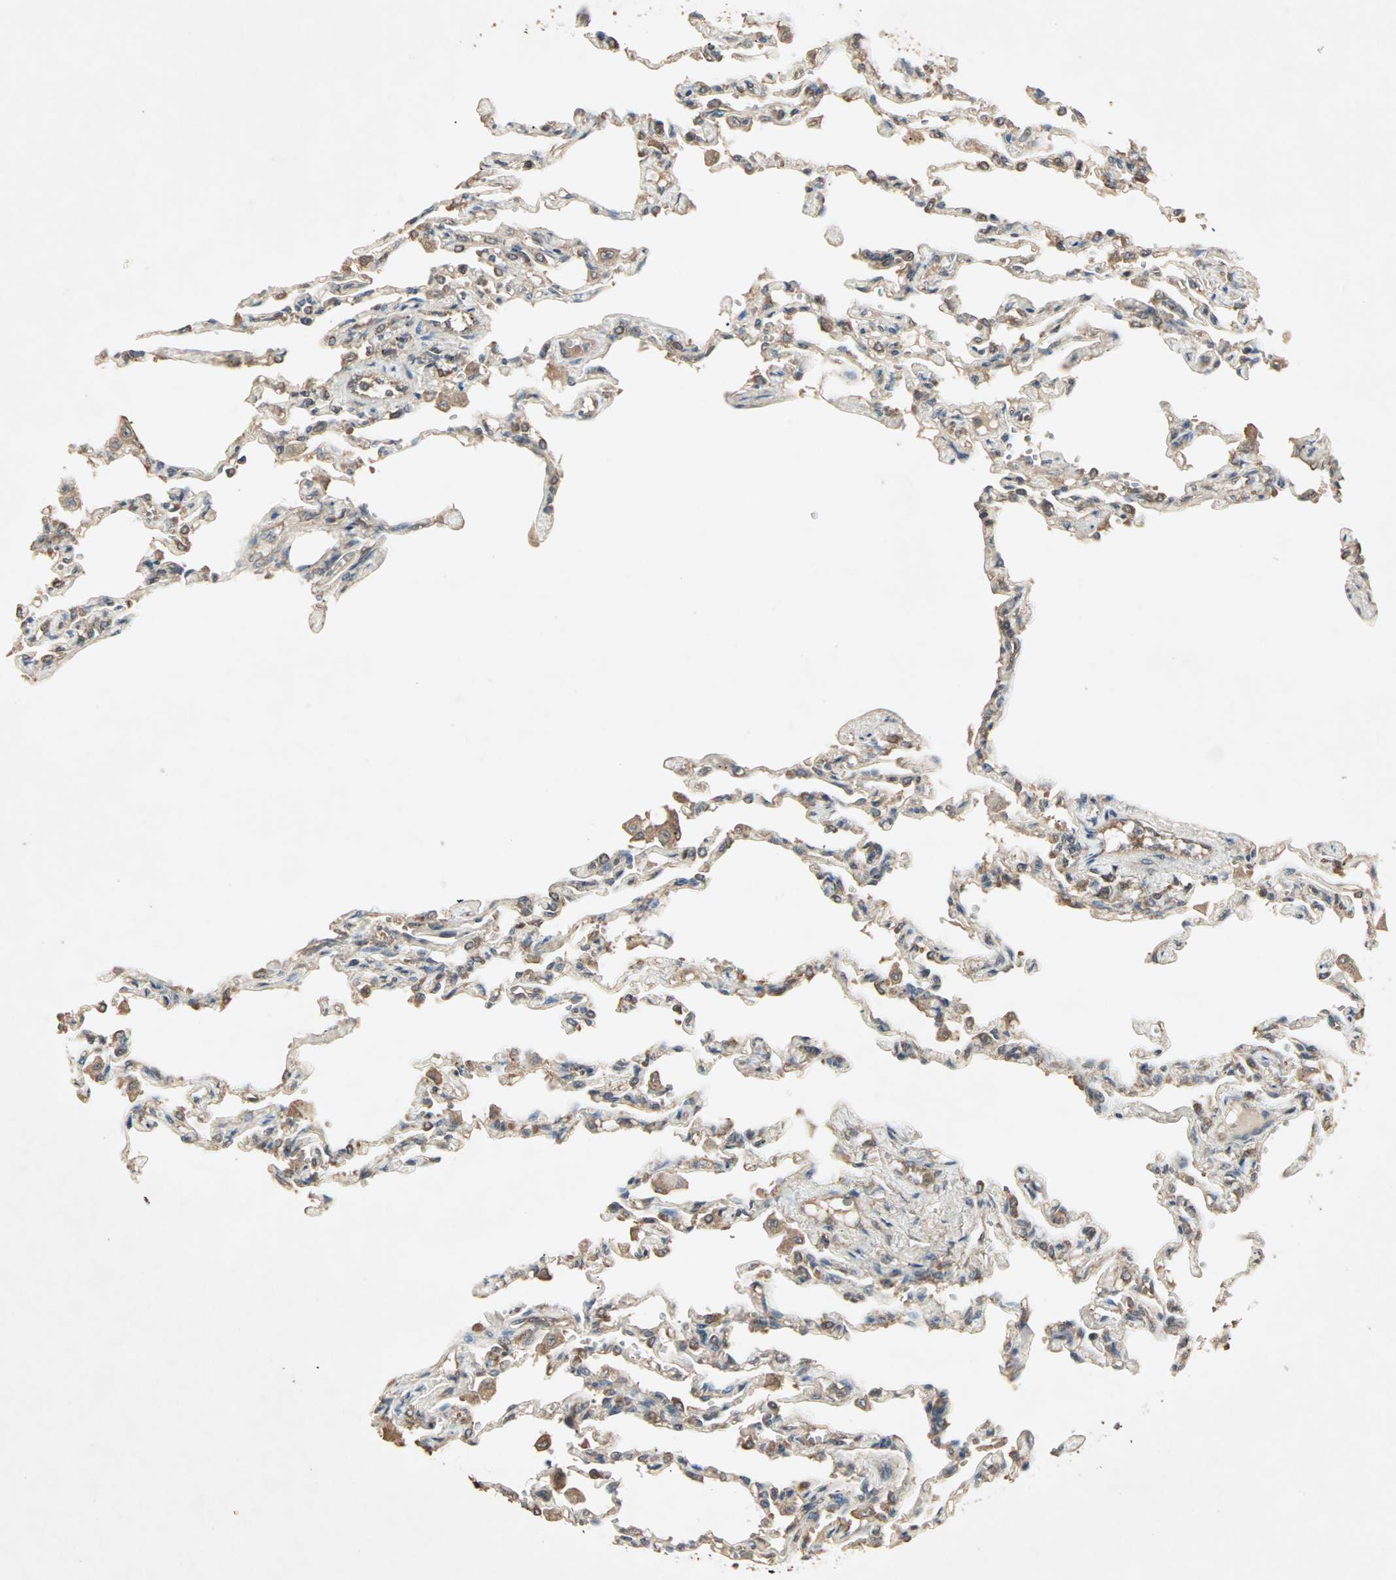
{"staining": {"intensity": "moderate", "quantity": ">75%", "location": "cytoplasmic/membranous"}, "tissue": "lung", "cell_type": "Alveolar cells", "image_type": "normal", "snomed": [{"axis": "morphology", "description": "Normal tissue, NOS"}, {"axis": "topography", "description": "Lung"}], "caption": "Alveolar cells exhibit medium levels of moderate cytoplasmic/membranous positivity in approximately >75% of cells in unremarkable human lung. (Stains: DAB (3,3'-diaminobenzidine) in brown, nuclei in blue, Microscopy: brightfield microscopy at high magnification).", "gene": "UBAC1", "patient": {"sex": "male", "age": 21}}